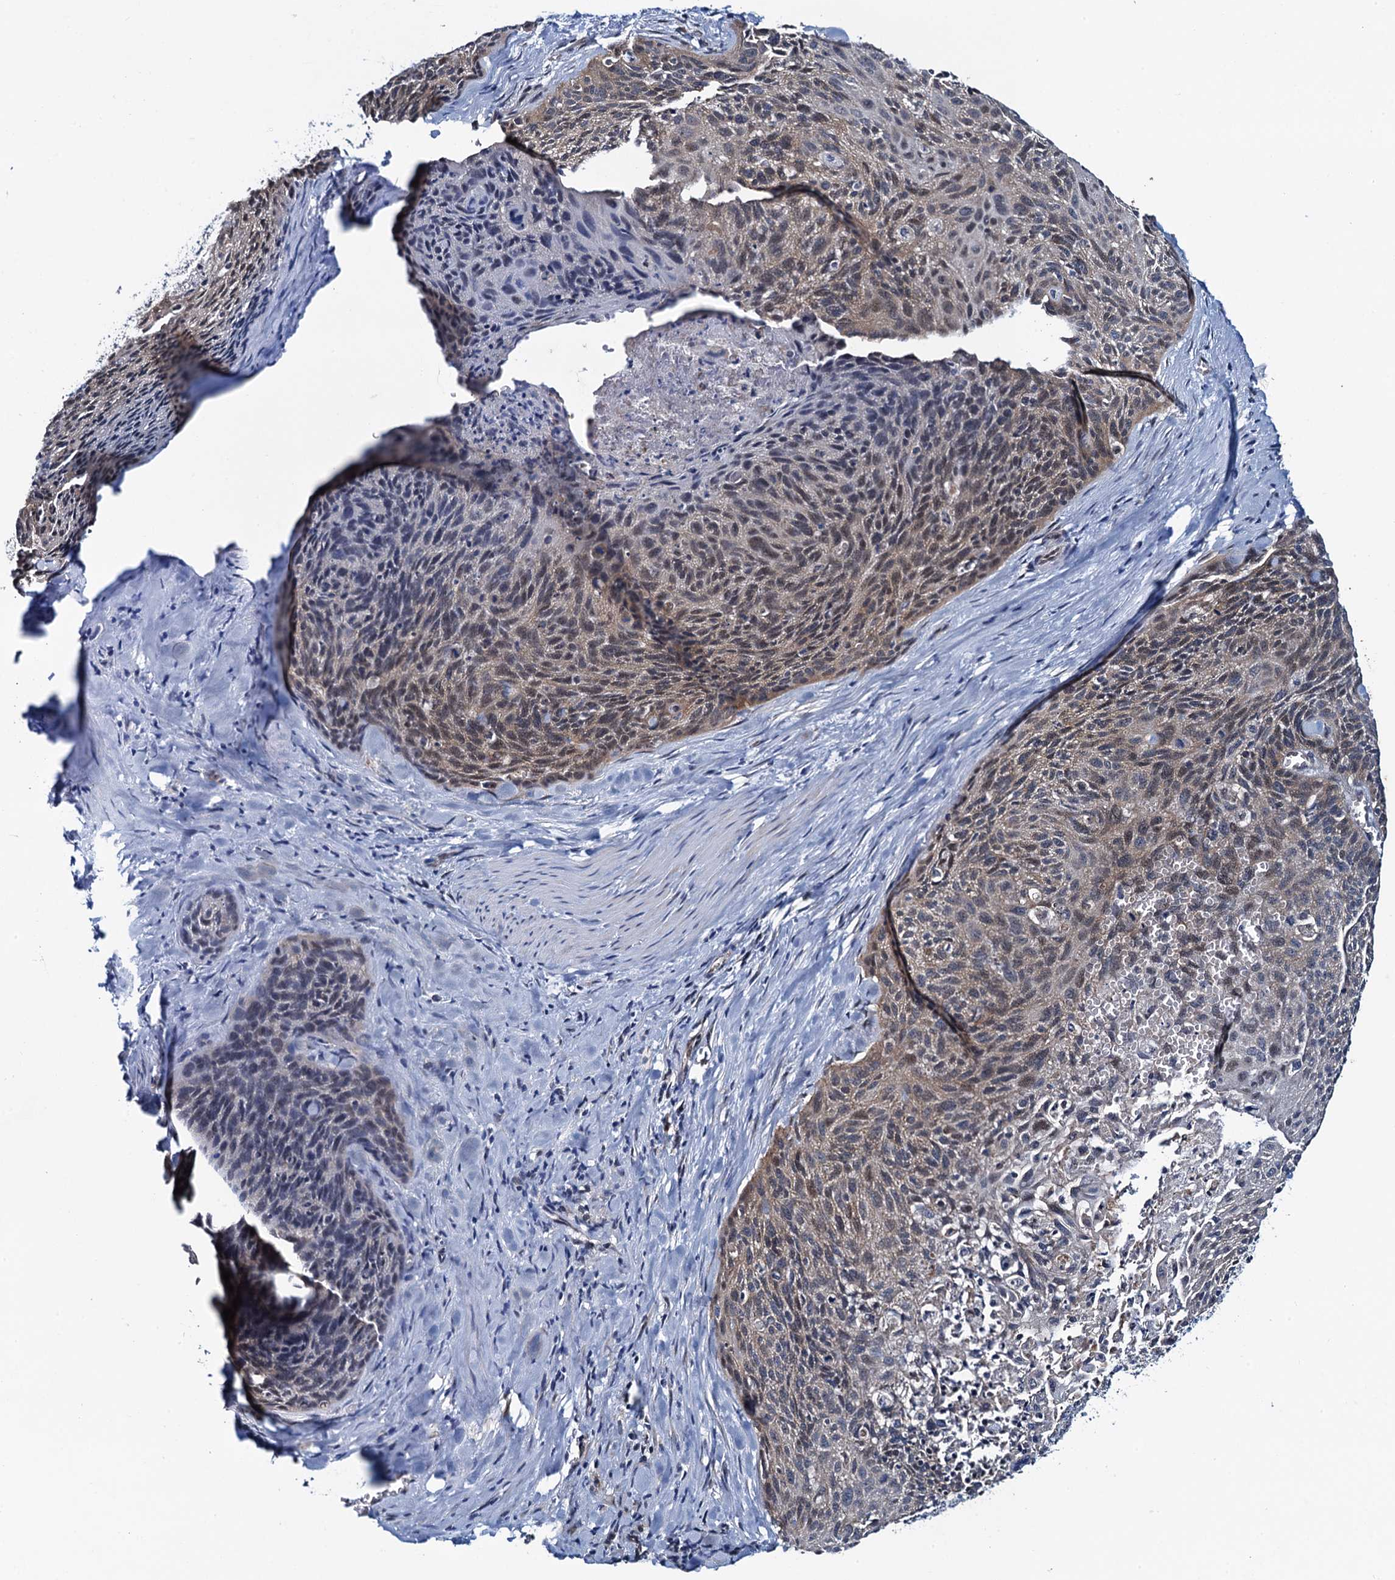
{"staining": {"intensity": "weak", "quantity": "<25%", "location": "cytoplasmic/membranous"}, "tissue": "cervical cancer", "cell_type": "Tumor cells", "image_type": "cancer", "snomed": [{"axis": "morphology", "description": "Squamous cell carcinoma, NOS"}, {"axis": "topography", "description": "Cervix"}], "caption": "An immunohistochemistry image of cervical cancer is shown. There is no staining in tumor cells of cervical cancer.", "gene": "EVX2", "patient": {"sex": "female", "age": 55}}